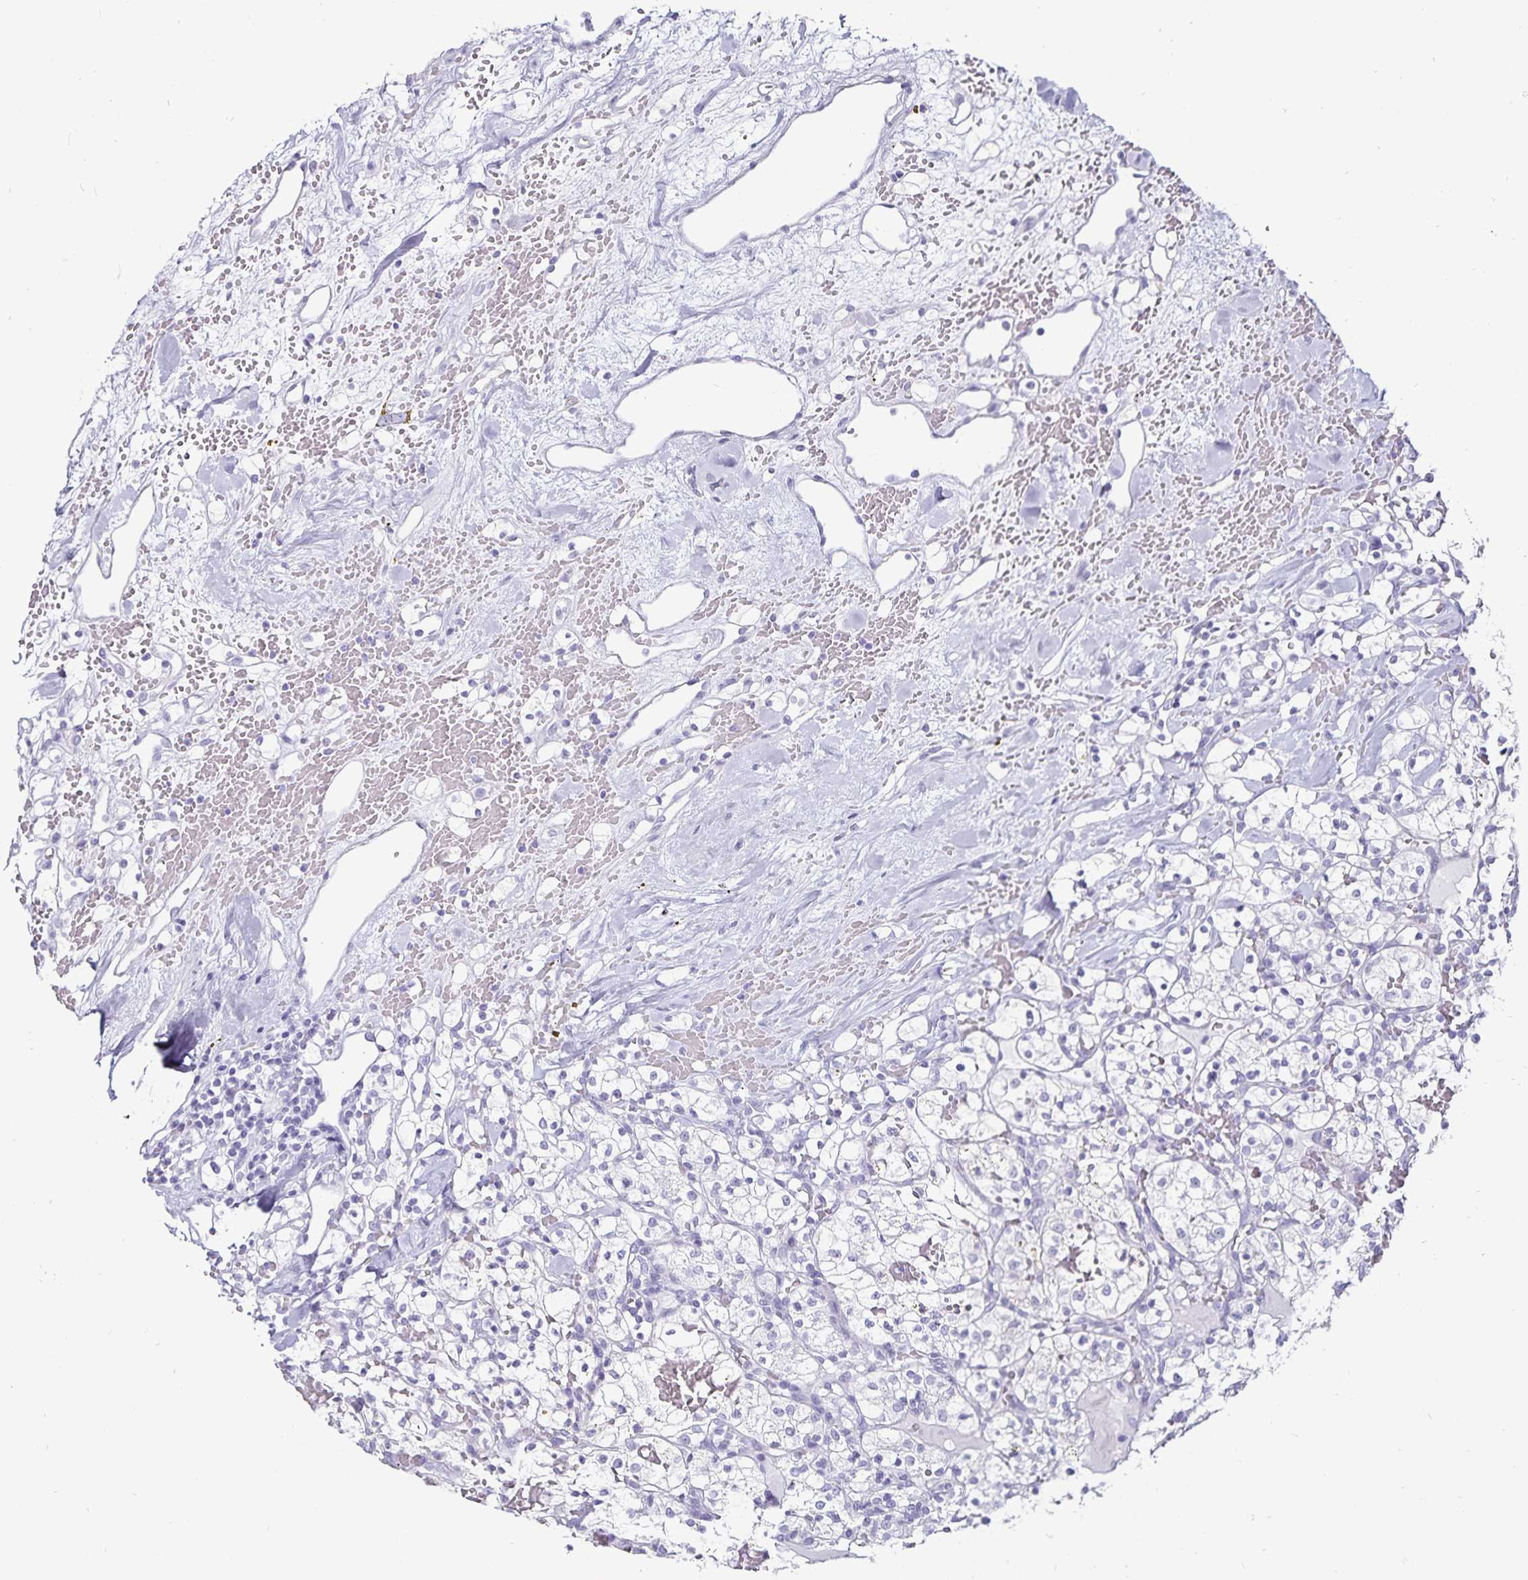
{"staining": {"intensity": "negative", "quantity": "none", "location": "none"}, "tissue": "renal cancer", "cell_type": "Tumor cells", "image_type": "cancer", "snomed": [{"axis": "morphology", "description": "Adenocarcinoma, NOS"}, {"axis": "topography", "description": "Kidney"}], "caption": "Tumor cells show no significant protein positivity in renal cancer.", "gene": "DEFA6", "patient": {"sex": "female", "age": 60}}